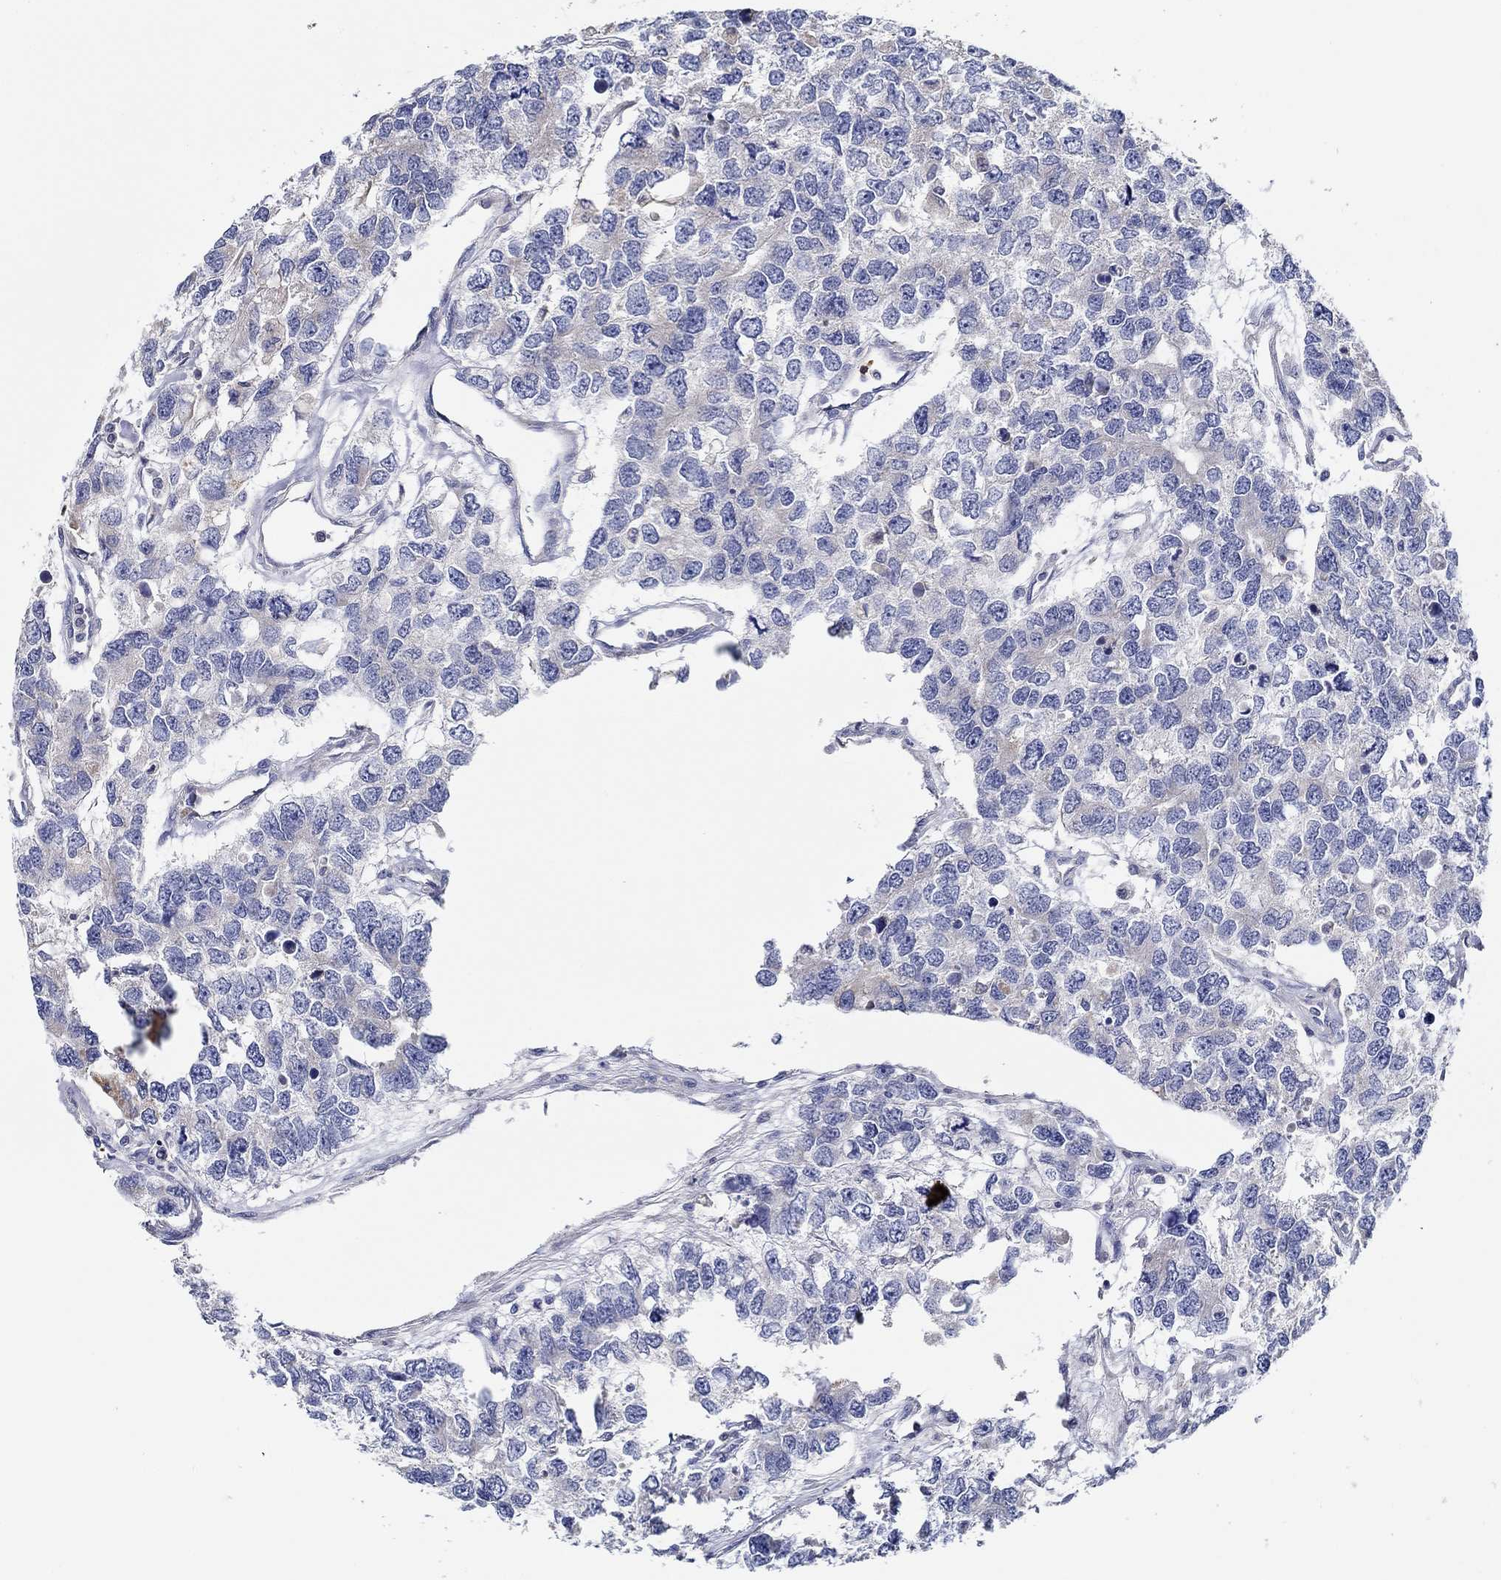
{"staining": {"intensity": "negative", "quantity": "none", "location": "none"}, "tissue": "testis cancer", "cell_type": "Tumor cells", "image_type": "cancer", "snomed": [{"axis": "morphology", "description": "Seminoma, NOS"}, {"axis": "topography", "description": "Testis"}], "caption": "The IHC histopathology image has no significant expression in tumor cells of testis seminoma tissue.", "gene": "CFAP61", "patient": {"sex": "male", "age": 52}}